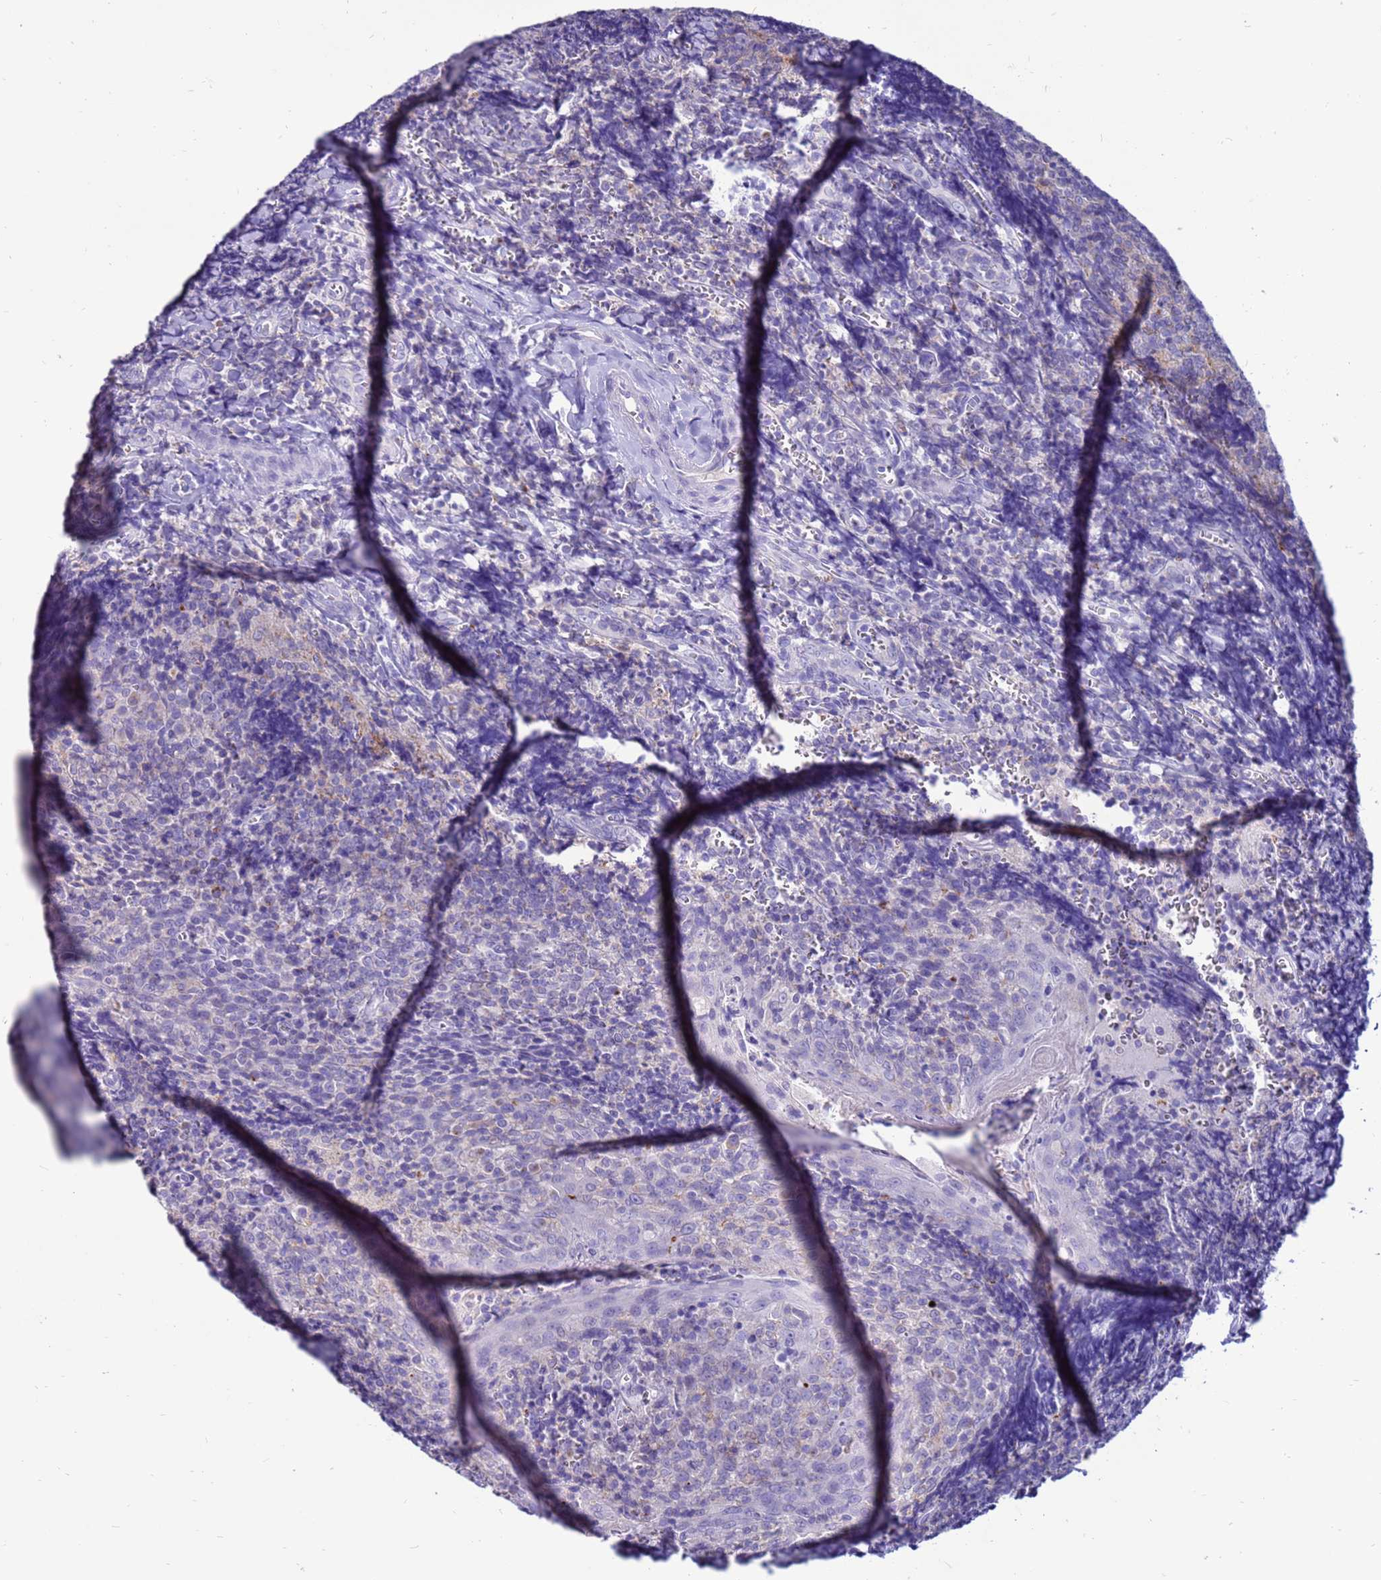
{"staining": {"intensity": "negative", "quantity": "none", "location": "none"}, "tissue": "tonsil", "cell_type": "Germinal center cells", "image_type": "normal", "snomed": [{"axis": "morphology", "description": "Normal tissue, NOS"}, {"axis": "topography", "description": "Tonsil"}], "caption": "This is an immunohistochemistry (IHC) histopathology image of benign human tonsil. There is no positivity in germinal center cells.", "gene": "PDE10A", "patient": {"sex": "male", "age": 27}}